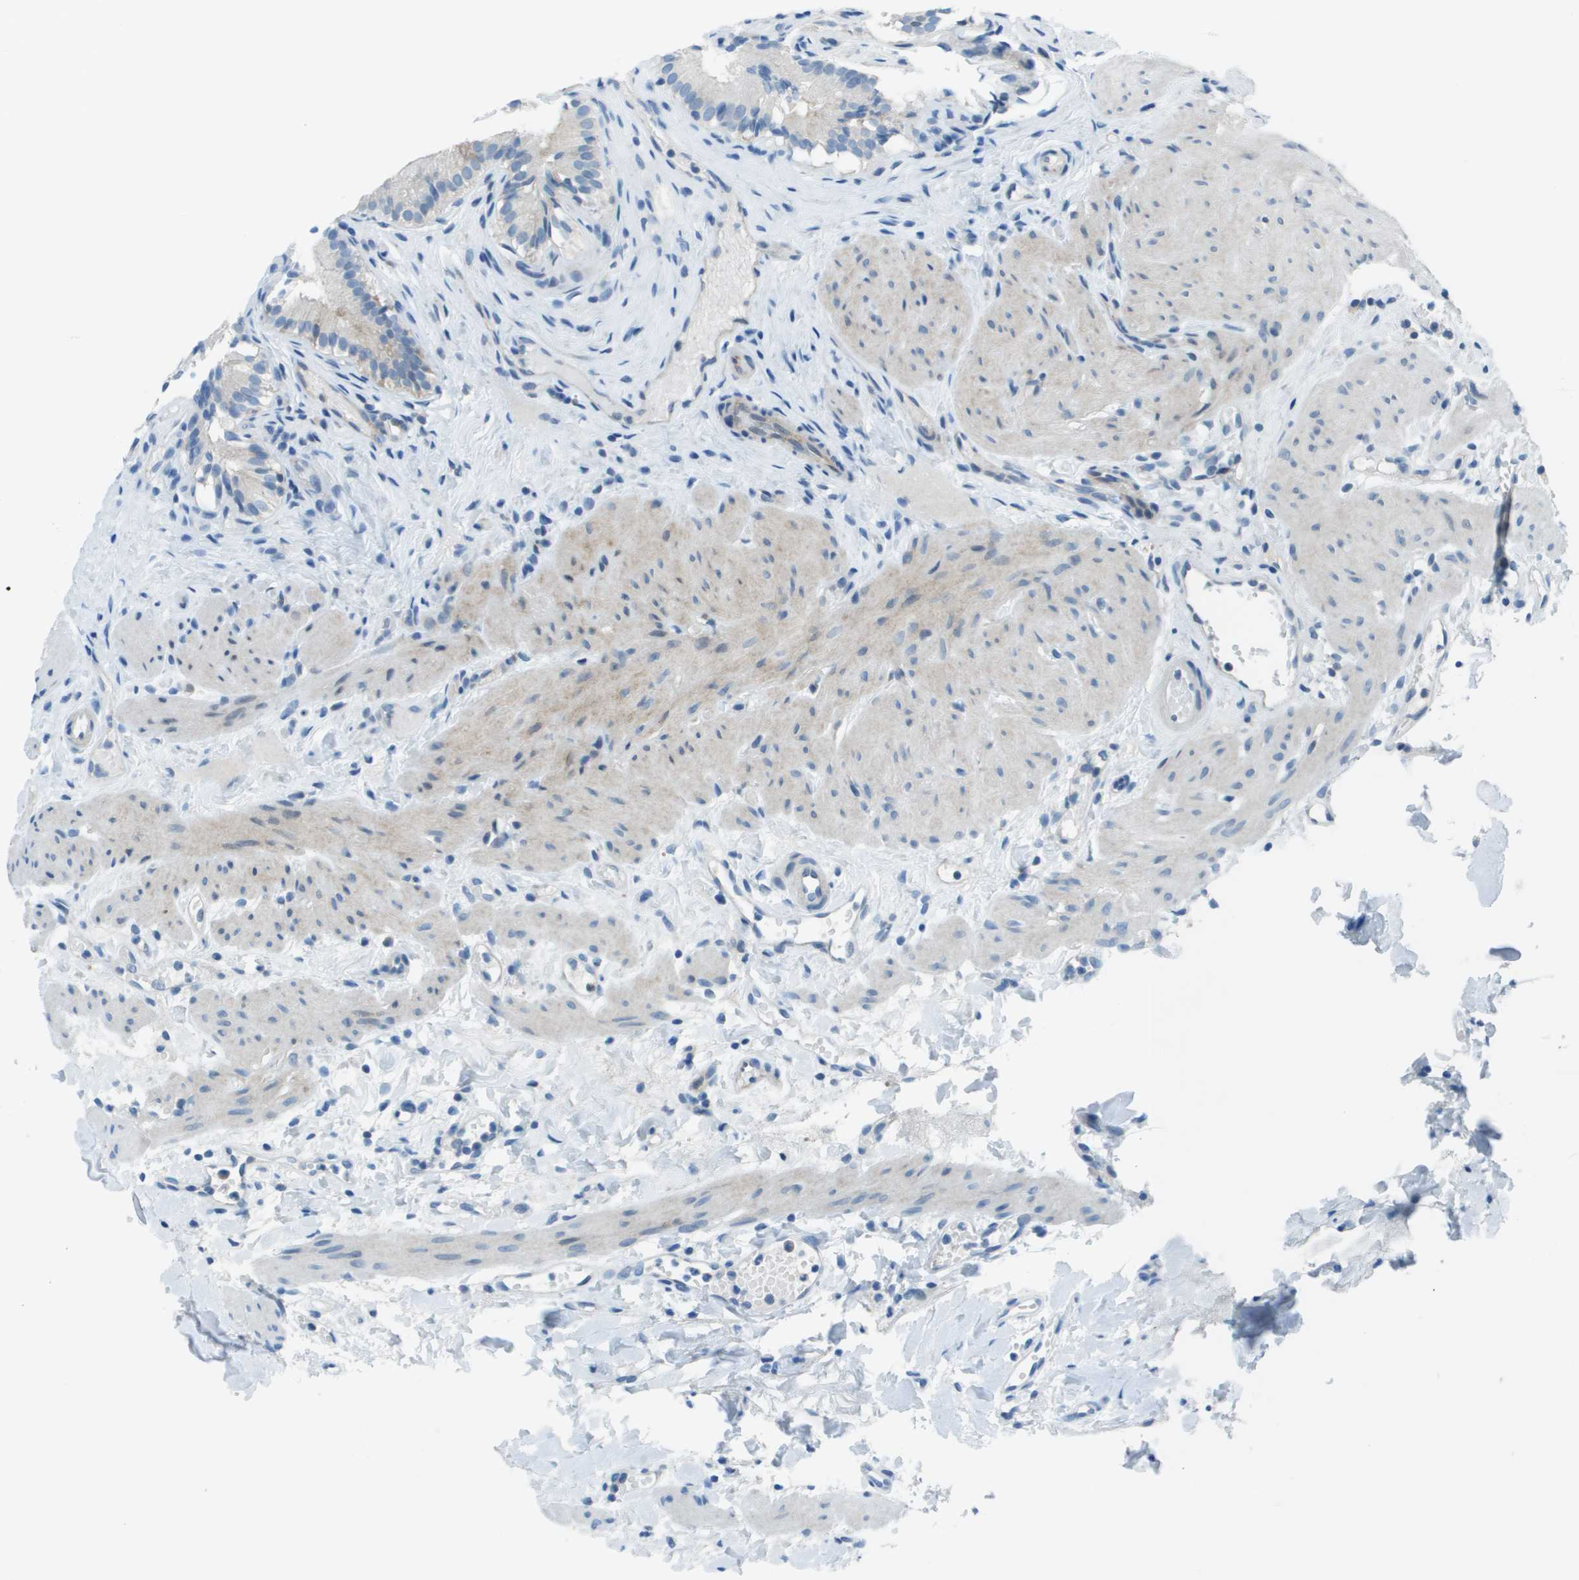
{"staining": {"intensity": "weak", "quantity": "<25%", "location": "cytoplasmic/membranous"}, "tissue": "gallbladder", "cell_type": "Glandular cells", "image_type": "normal", "snomed": [{"axis": "morphology", "description": "Normal tissue, NOS"}, {"axis": "topography", "description": "Gallbladder"}], "caption": "High power microscopy image of an immunohistochemistry (IHC) micrograph of unremarkable gallbladder, revealing no significant staining in glandular cells.", "gene": "STIP1", "patient": {"sex": "female", "age": 26}}